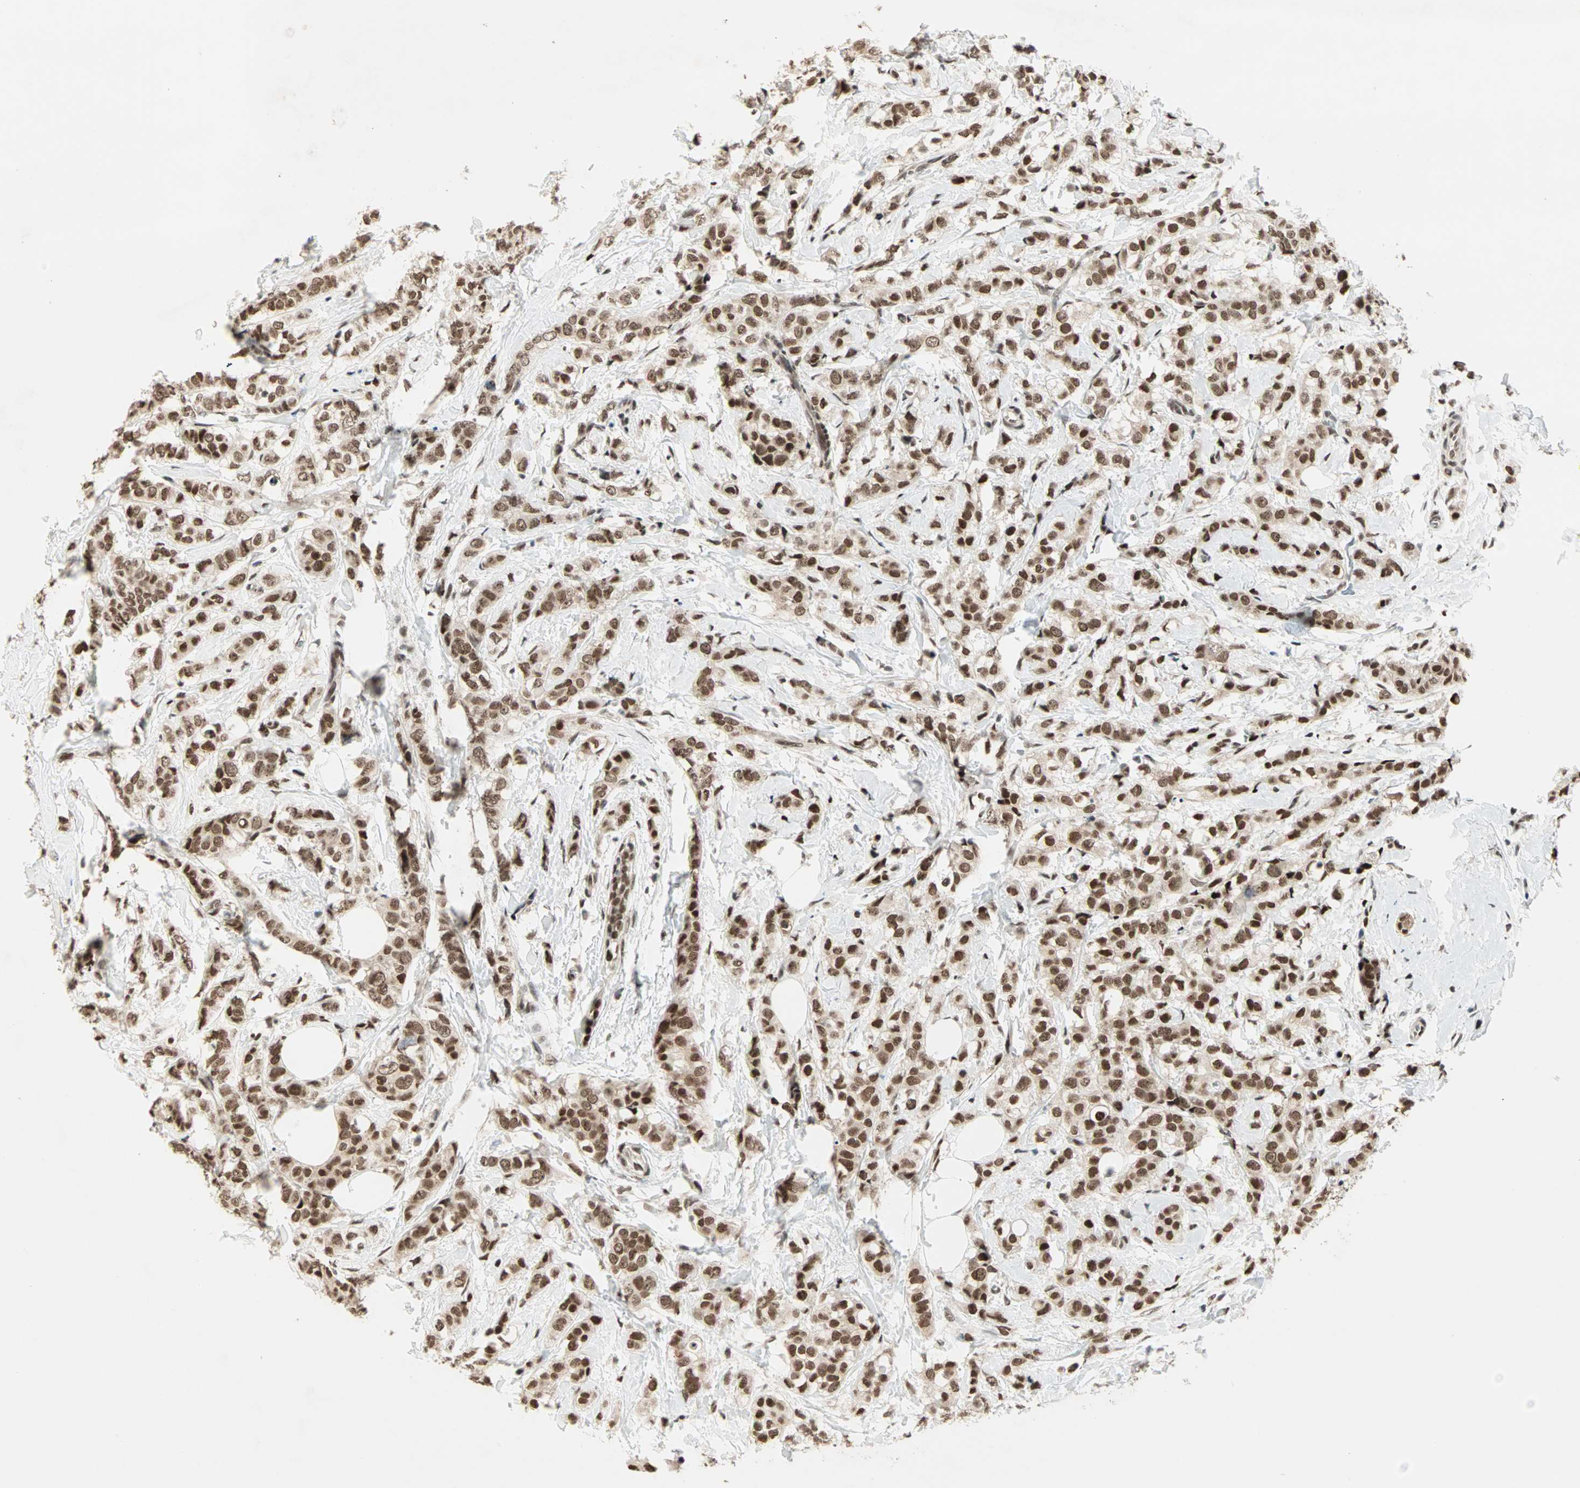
{"staining": {"intensity": "moderate", "quantity": ">75%", "location": "nuclear"}, "tissue": "breast cancer", "cell_type": "Tumor cells", "image_type": "cancer", "snomed": [{"axis": "morphology", "description": "Lobular carcinoma"}, {"axis": "topography", "description": "Breast"}], "caption": "A high-resolution histopathology image shows immunohistochemistry staining of breast cancer, which shows moderate nuclear staining in approximately >75% of tumor cells. The protein is shown in brown color, while the nuclei are stained blue.", "gene": "BLM", "patient": {"sex": "female", "age": 60}}